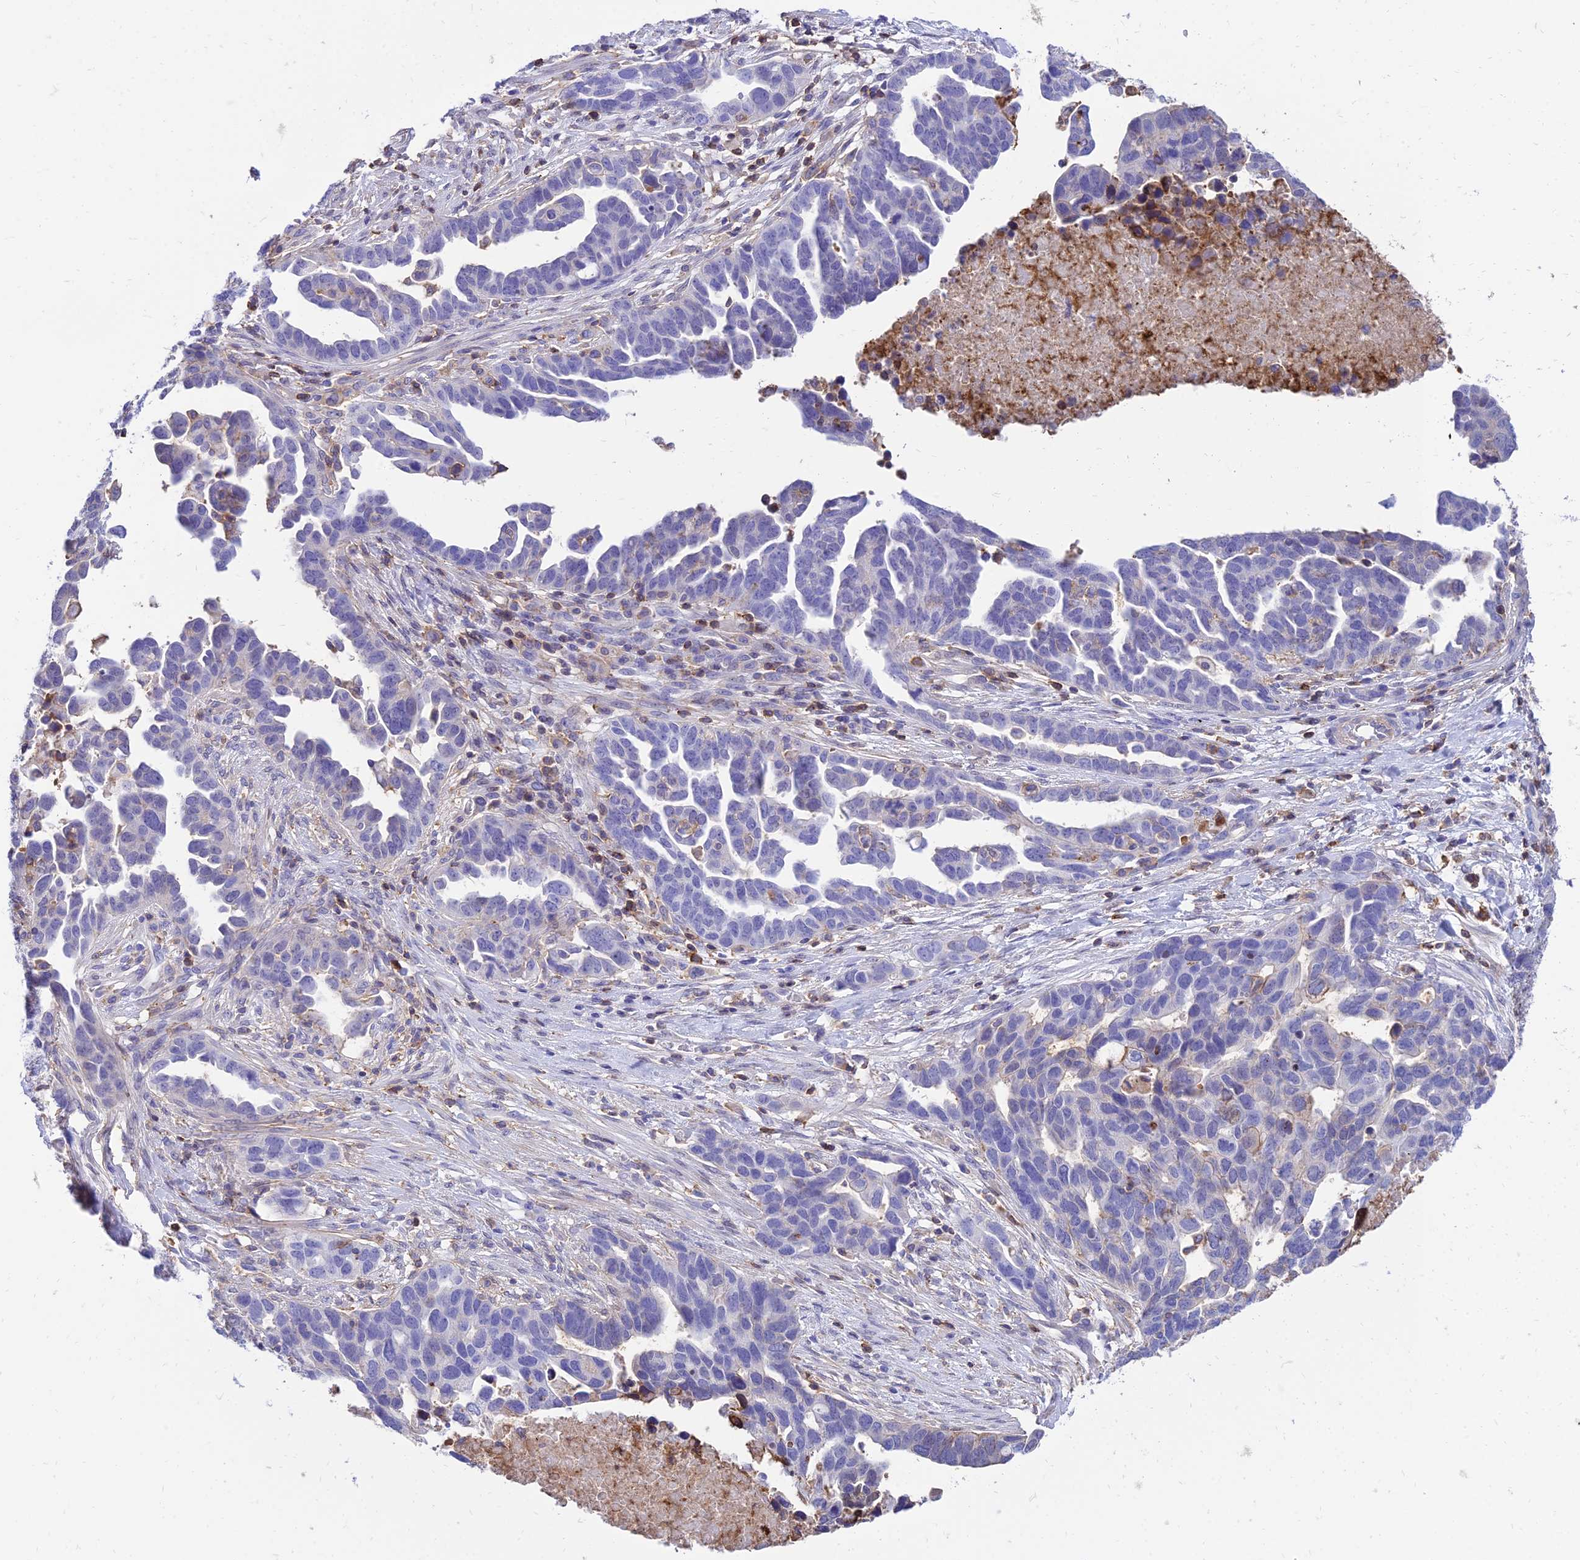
{"staining": {"intensity": "negative", "quantity": "none", "location": "none"}, "tissue": "ovarian cancer", "cell_type": "Tumor cells", "image_type": "cancer", "snomed": [{"axis": "morphology", "description": "Cystadenocarcinoma, serous, NOS"}, {"axis": "topography", "description": "Ovary"}], "caption": "IHC histopathology image of human ovarian serous cystadenocarcinoma stained for a protein (brown), which reveals no expression in tumor cells.", "gene": "SREK1IP1", "patient": {"sex": "female", "age": 54}}